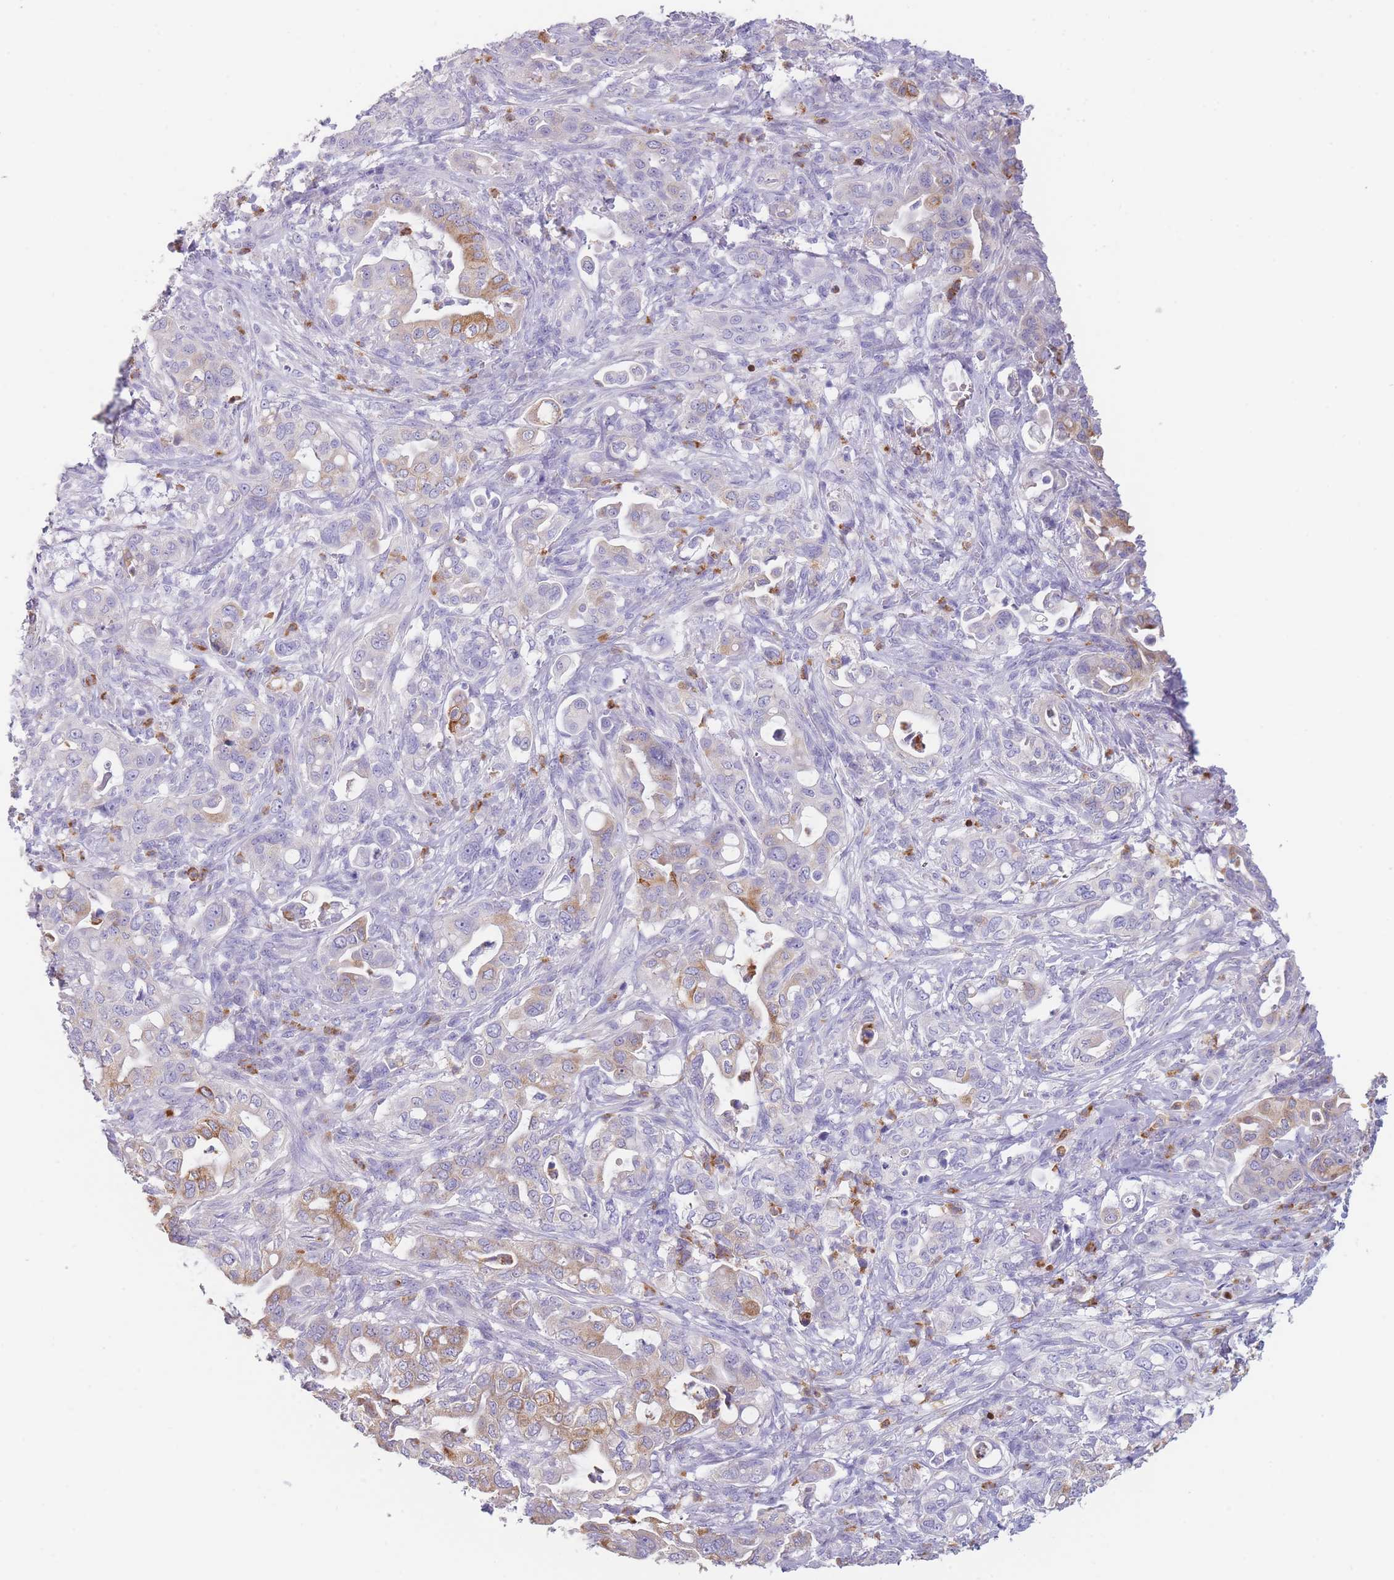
{"staining": {"intensity": "moderate", "quantity": "25%-75%", "location": "cytoplasmic/membranous"}, "tissue": "pancreatic cancer", "cell_type": "Tumor cells", "image_type": "cancer", "snomed": [{"axis": "morphology", "description": "Normal tissue, NOS"}, {"axis": "morphology", "description": "Adenocarcinoma, NOS"}, {"axis": "topography", "description": "Lymph node"}, {"axis": "topography", "description": "Pancreas"}], "caption": "Protein expression analysis of human pancreatic cancer reveals moderate cytoplasmic/membranous staining in approximately 25%-75% of tumor cells.", "gene": "ZNF627", "patient": {"sex": "female", "age": 67}}